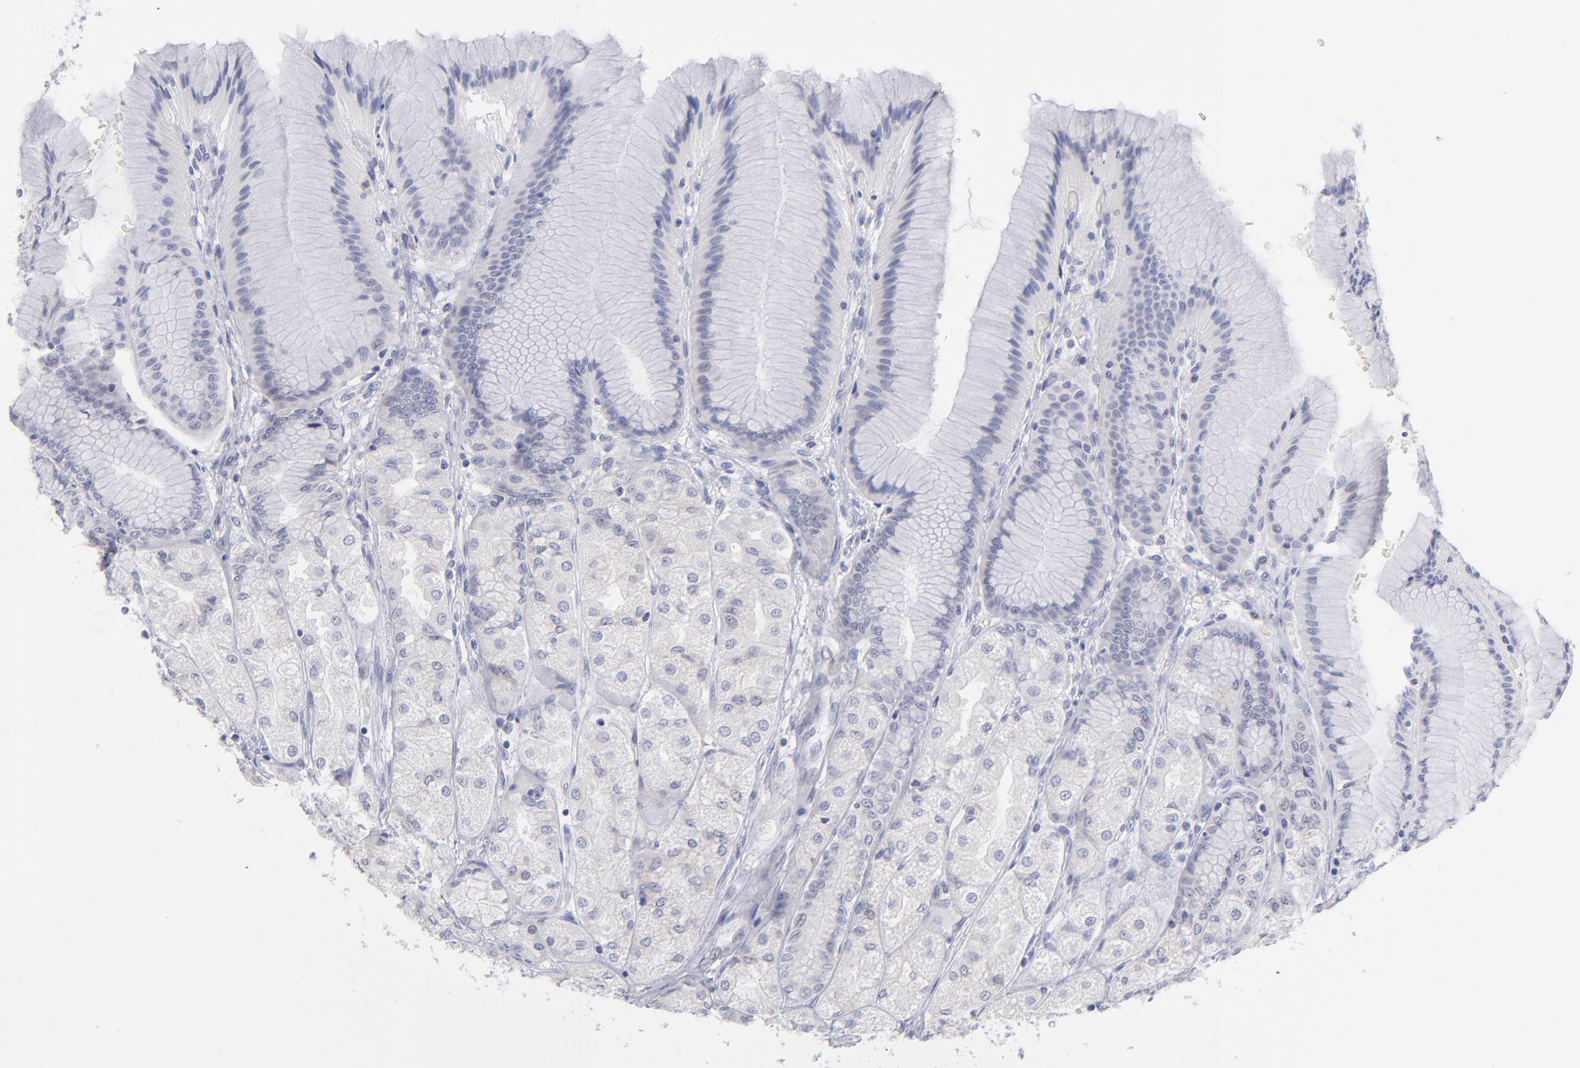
{"staining": {"intensity": "weak", "quantity": "<25%", "location": "cytoplasmic/membranous"}, "tissue": "stomach", "cell_type": "Glandular cells", "image_type": "normal", "snomed": [{"axis": "morphology", "description": "Normal tissue, NOS"}, {"axis": "morphology", "description": "Adenocarcinoma, NOS"}, {"axis": "topography", "description": "Stomach"}, {"axis": "topography", "description": "Stomach, lower"}], "caption": "Stomach stained for a protein using IHC displays no expression glandular cells.", "gene": "MTHFD2", "patient": {"sex": "female", "age": 65}}